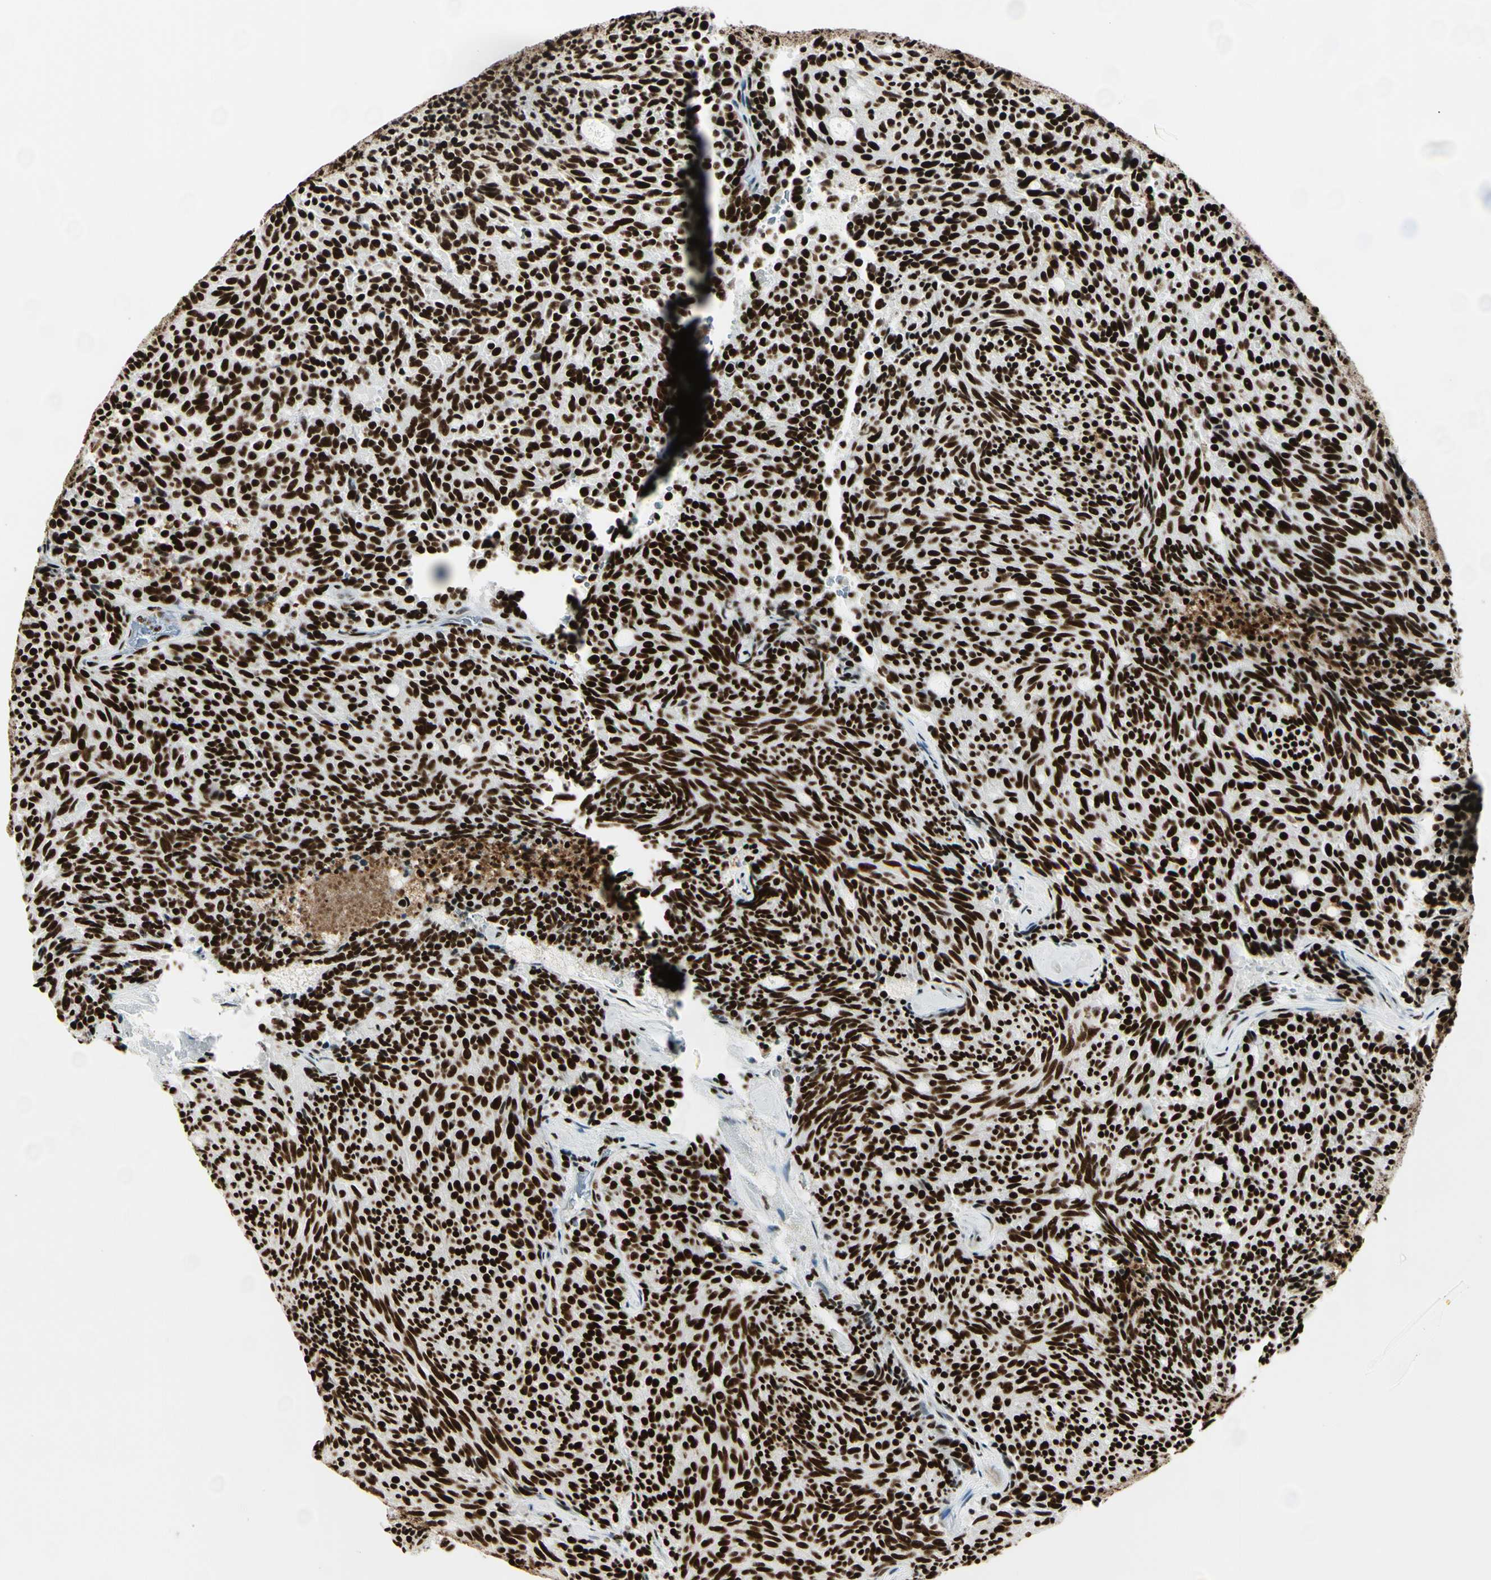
{"staining": {"intensity": "strong", "quantity": ">75%", "location": "nuclear"}, "tissue": "carcinoid", "cell_type": "Tumor cells", "image_type": "cancer", "snomed": [{"axis": "morphology", "description": "Carcinoid, malignant, NOS"}, {"axis": "topography", "description": "Pancreas"}], "caption": "Brown immunohistochemical staining in carcinoid displays strong nuclear positivity in approximately >75% of tumor cells. The staining was performed using DAB (3,3'-diaminobenzidine) to visualize the protein expression in brown, while the nuclei were stained in blue with hematoxylin (Magnification: 20x).", "gene": "CCAR1", "patient": {"sex": "female", "age": 54}}